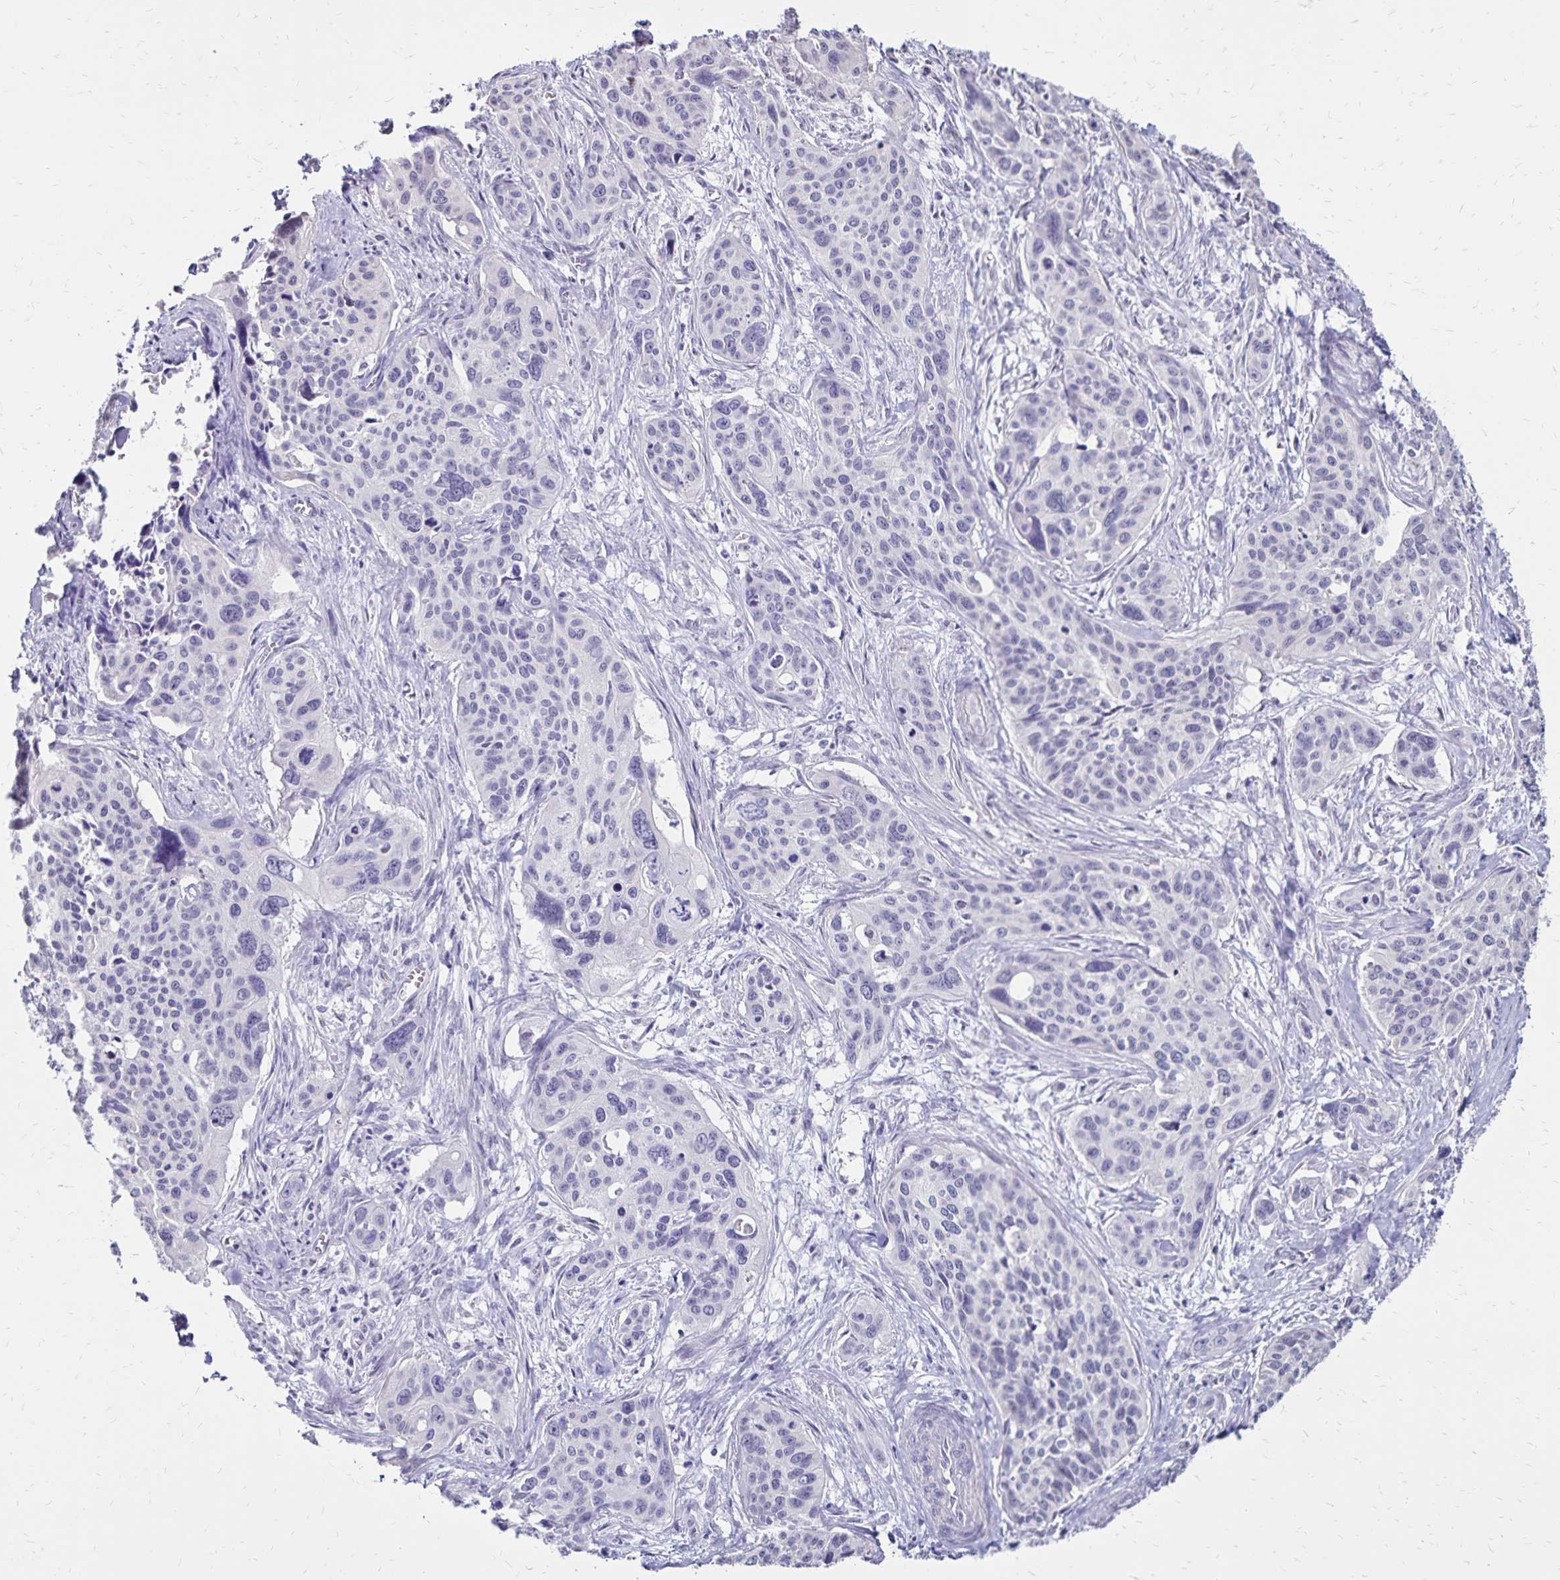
{"staining": {"intensity": "negative", "quantity": "none", "location": "none"}, "tissue": "cervical cancer", "cell_type": "Tumor cells", "image_type": "cancer", "snomed": [{"axis": "morphology", "description": "Squamous cell carcinoma, NOS"}, {"axis": "topography", "description": "Cervix"}], "caption": "Immunohistochemical staining of human cervical cancer displays no significant positivity in tumor cells.", "gene": "SH3GL3", "patient": {"sex": "female", "age": 31}}